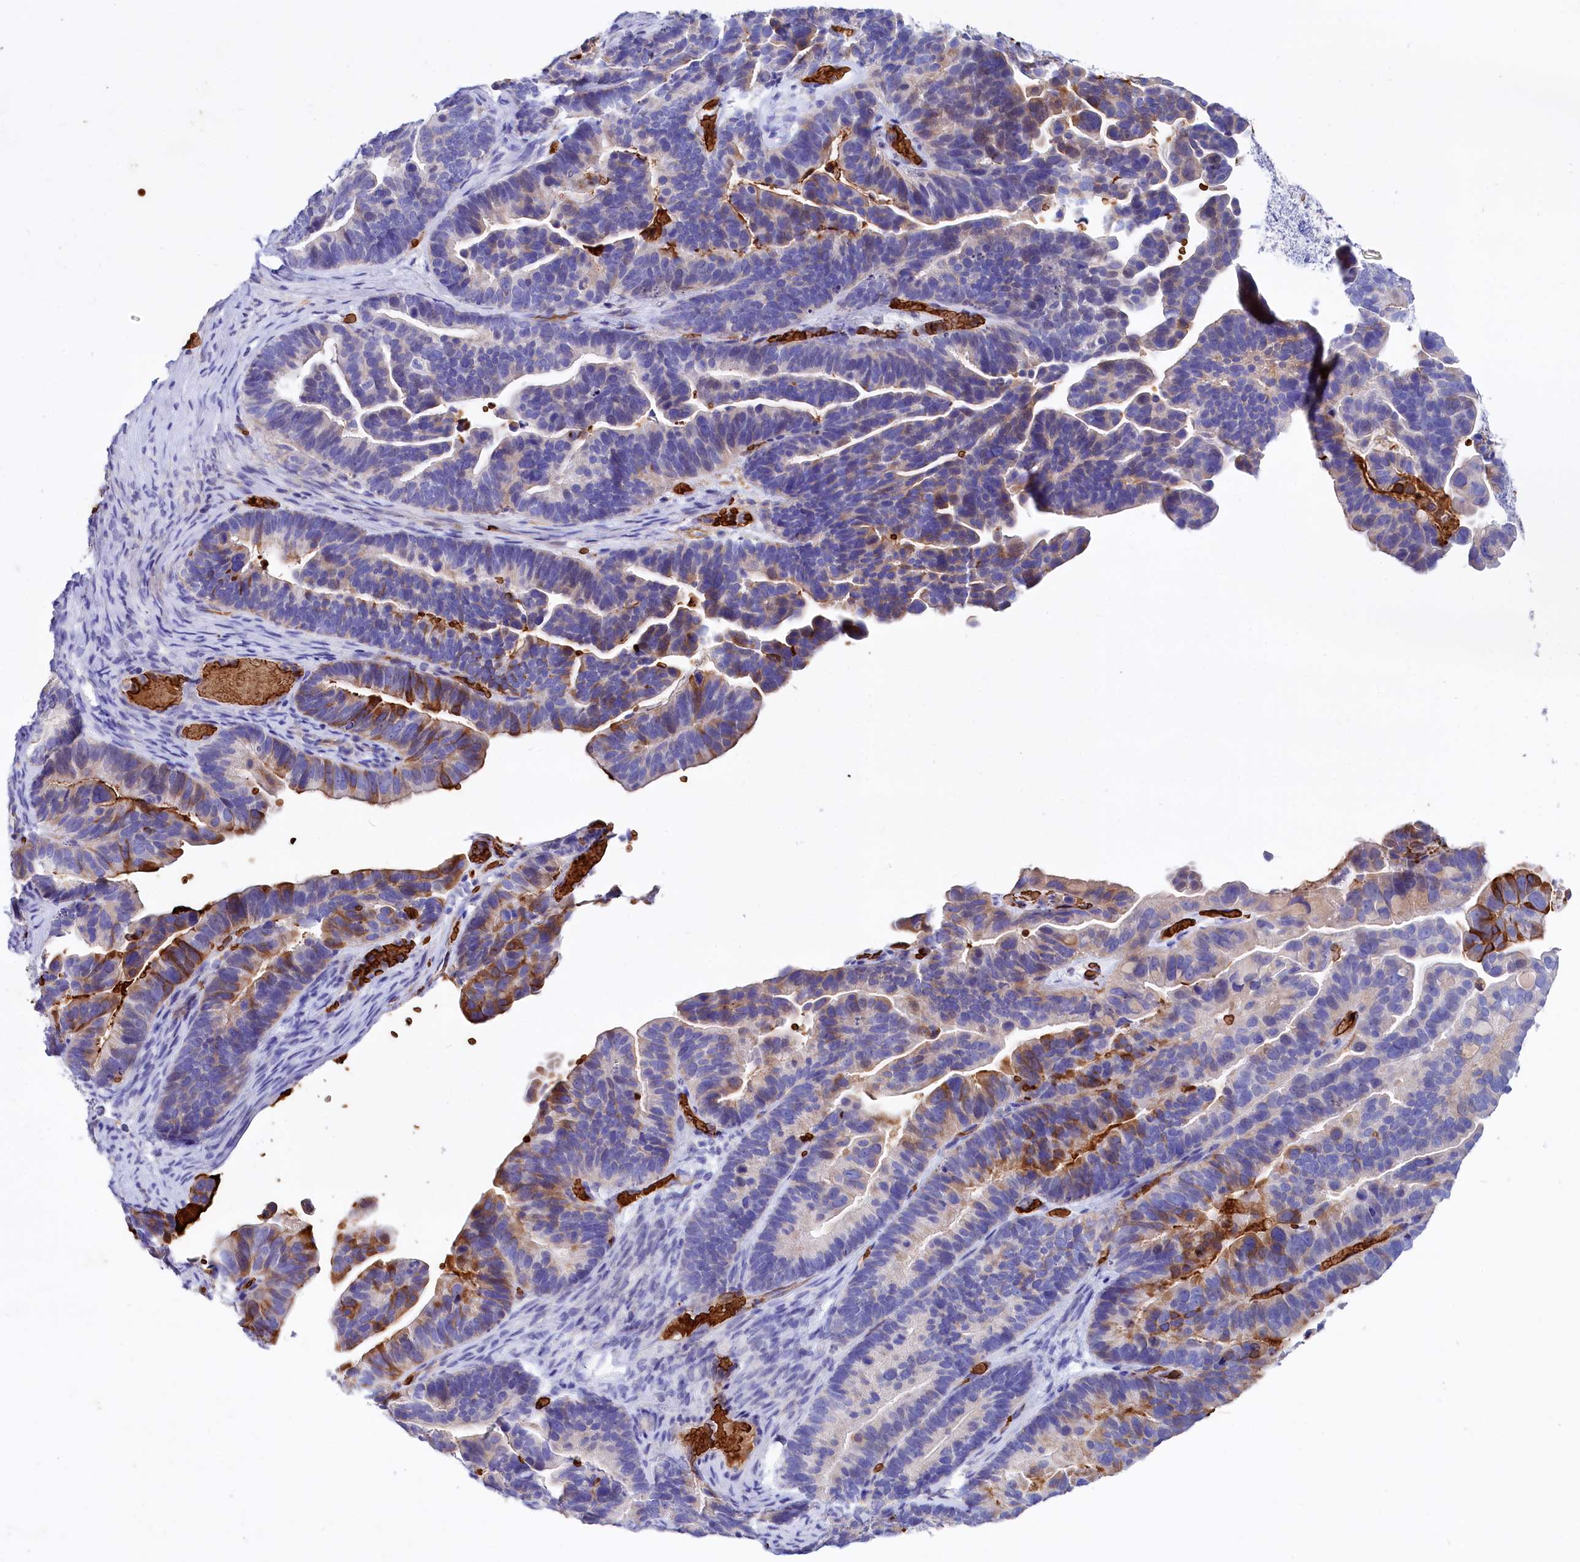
{"staining": {"intensity": "moderate", "quantity": "<25%", "location": "cytoplasmic/membranous"}, "tissue": "ovarian cancer", "cell_type": "Tumor cells", "image_type": "cancer", "snomed": [{"axis": "morphology", "description": "Cystadenocarcinoma, serous, NOS"}, {"axis": "topography", "description": "Ovary"}], "caption": "A histopathology image of human ovarian serous cystadenocarcinoma stained for a protein exhibits moderate cytoplasmic/membranous brown staining in tumor cells.", "gene": "RPUSD3", "patient": {"sex": "female", "age": 56}}